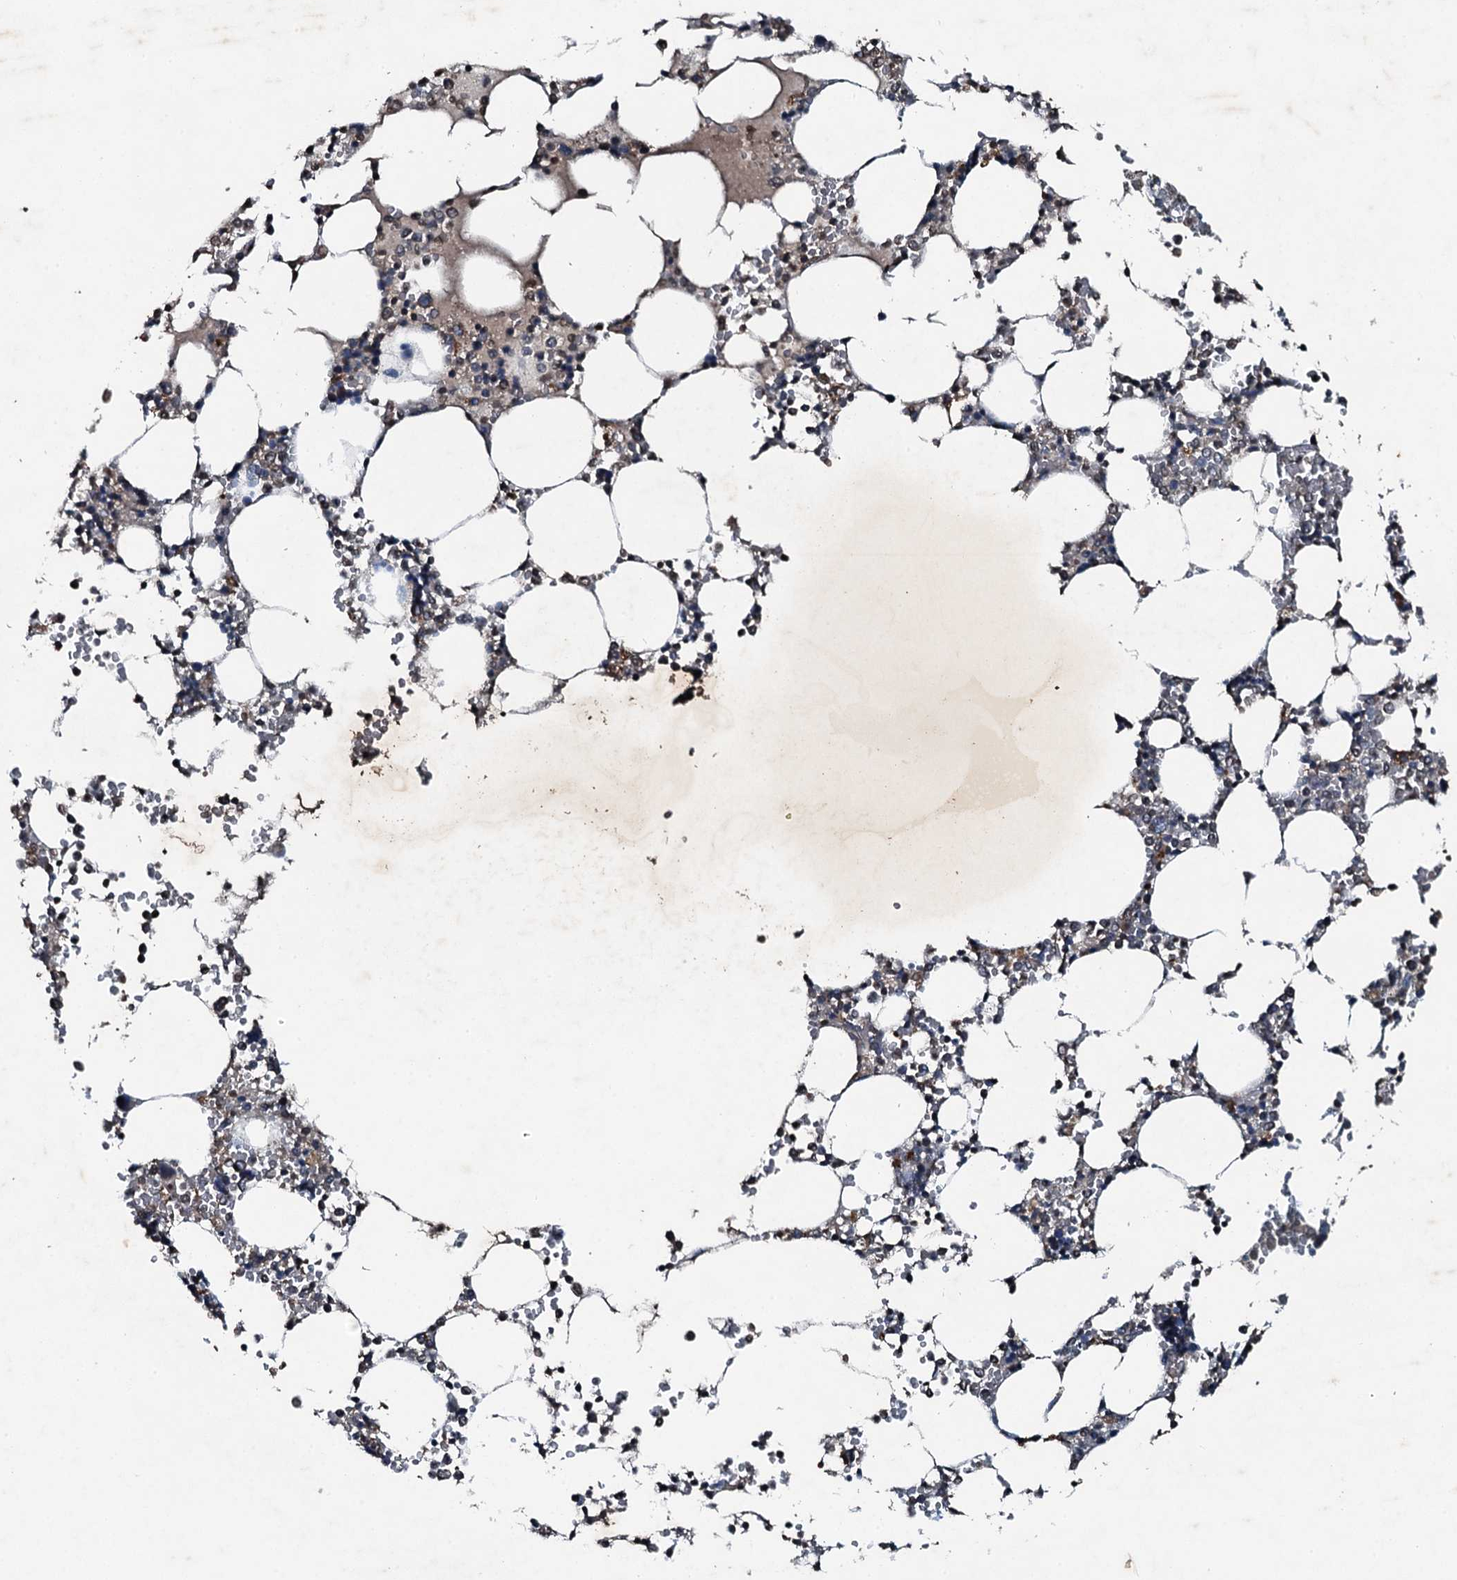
{"staining": {"intensity": "negative", "quantity": "none", "location": "none"}, "tissue": "bone marrow", "cell_type": "Hematopoietic cells", "image_type": "normal", "snomed": [{"axis": "morphology", "description": "Normal tissue, NOS"}, {"axis": "topography", "description": "Bone marrow"}], "caption": "DAB immunohistochemical staining of normal human bone marrow shows no significant positivity in hematopoietic cells.", "gene": "TCTN1", "patient": {"sex": "male", "age": 64}}